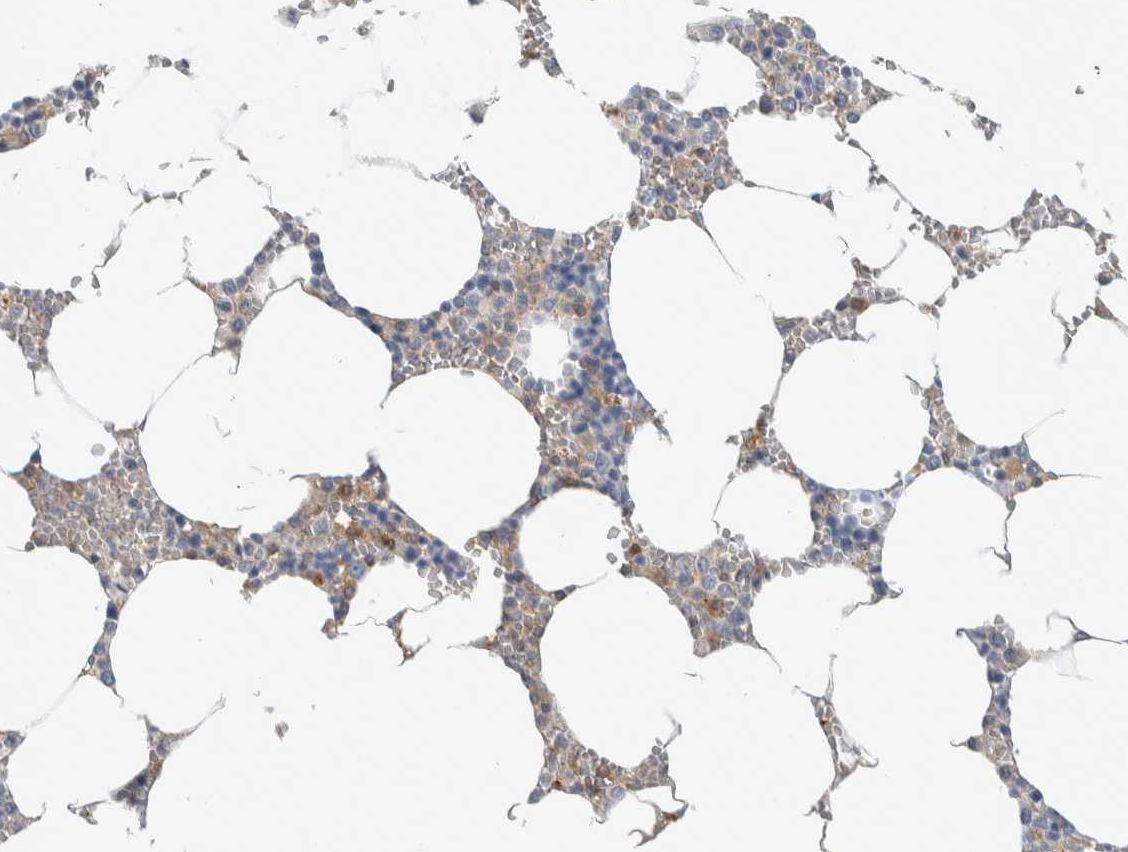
{"staining": {"intensity": "strong", "quantity": "<25%", "location": "cytoplasmic/membranous"}, "tissue": "bone marrow", "cell_type": "Hematopoietic cells", "image_type": "normal", "snomed": [{"axis": "morphology", "description": "Normal tissue, NOS"}, {"axis": "topography", "description": "Bone marrow"}], "caption": "Immunohistochemistry of benign human bone marrow displays medium levels of strong cytoplasmic/membranous staining in approximately <25% of hematopoietic cells. Immunohistochemistry stains the protein in brown and the nuclei are stained blue.", "gene": "NFKB2", "patient": {"sex": "male", "age": 70}}